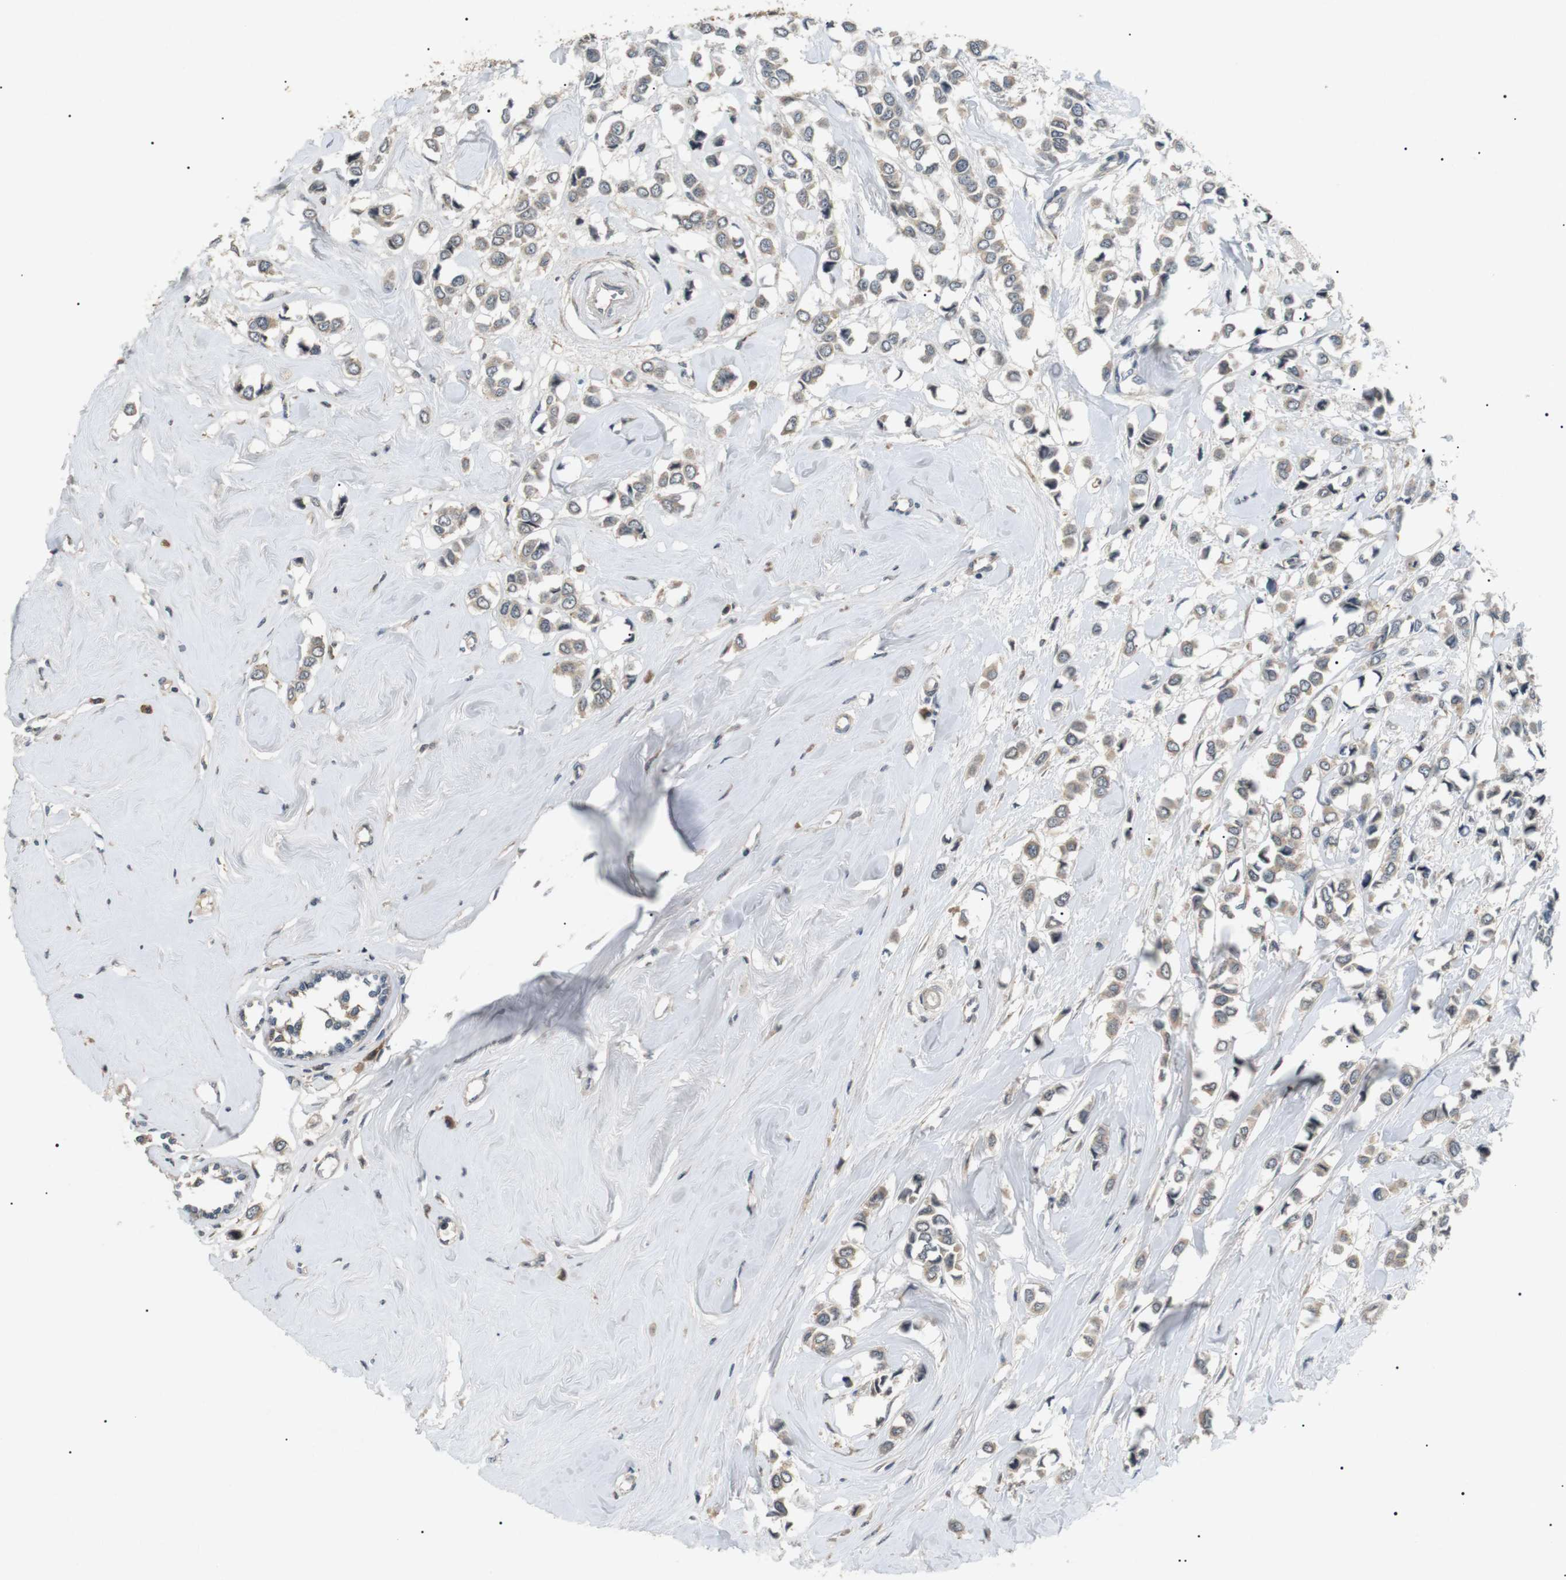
{"staining": {"intensity": "weak", "quantity": ">75%", "location": "cytoplasmic/membranous"}, "tissue": "breast cancer", "cell_type": "Tumor cells", "image_type": "cancer", "snomed": [{"axis": "morphology", "description": "Lobular carcinoma"}, {"axis": "topography", "description": "Breast"}], "caption": "A low amount of weak cytoplasmic/membranous positivity is present in approximately >75% of tumor cells in breast cancer (lobular carcinoma) tissue.", "gene": "HSPA13", "patient": {"sex": "female", "age": 51}}